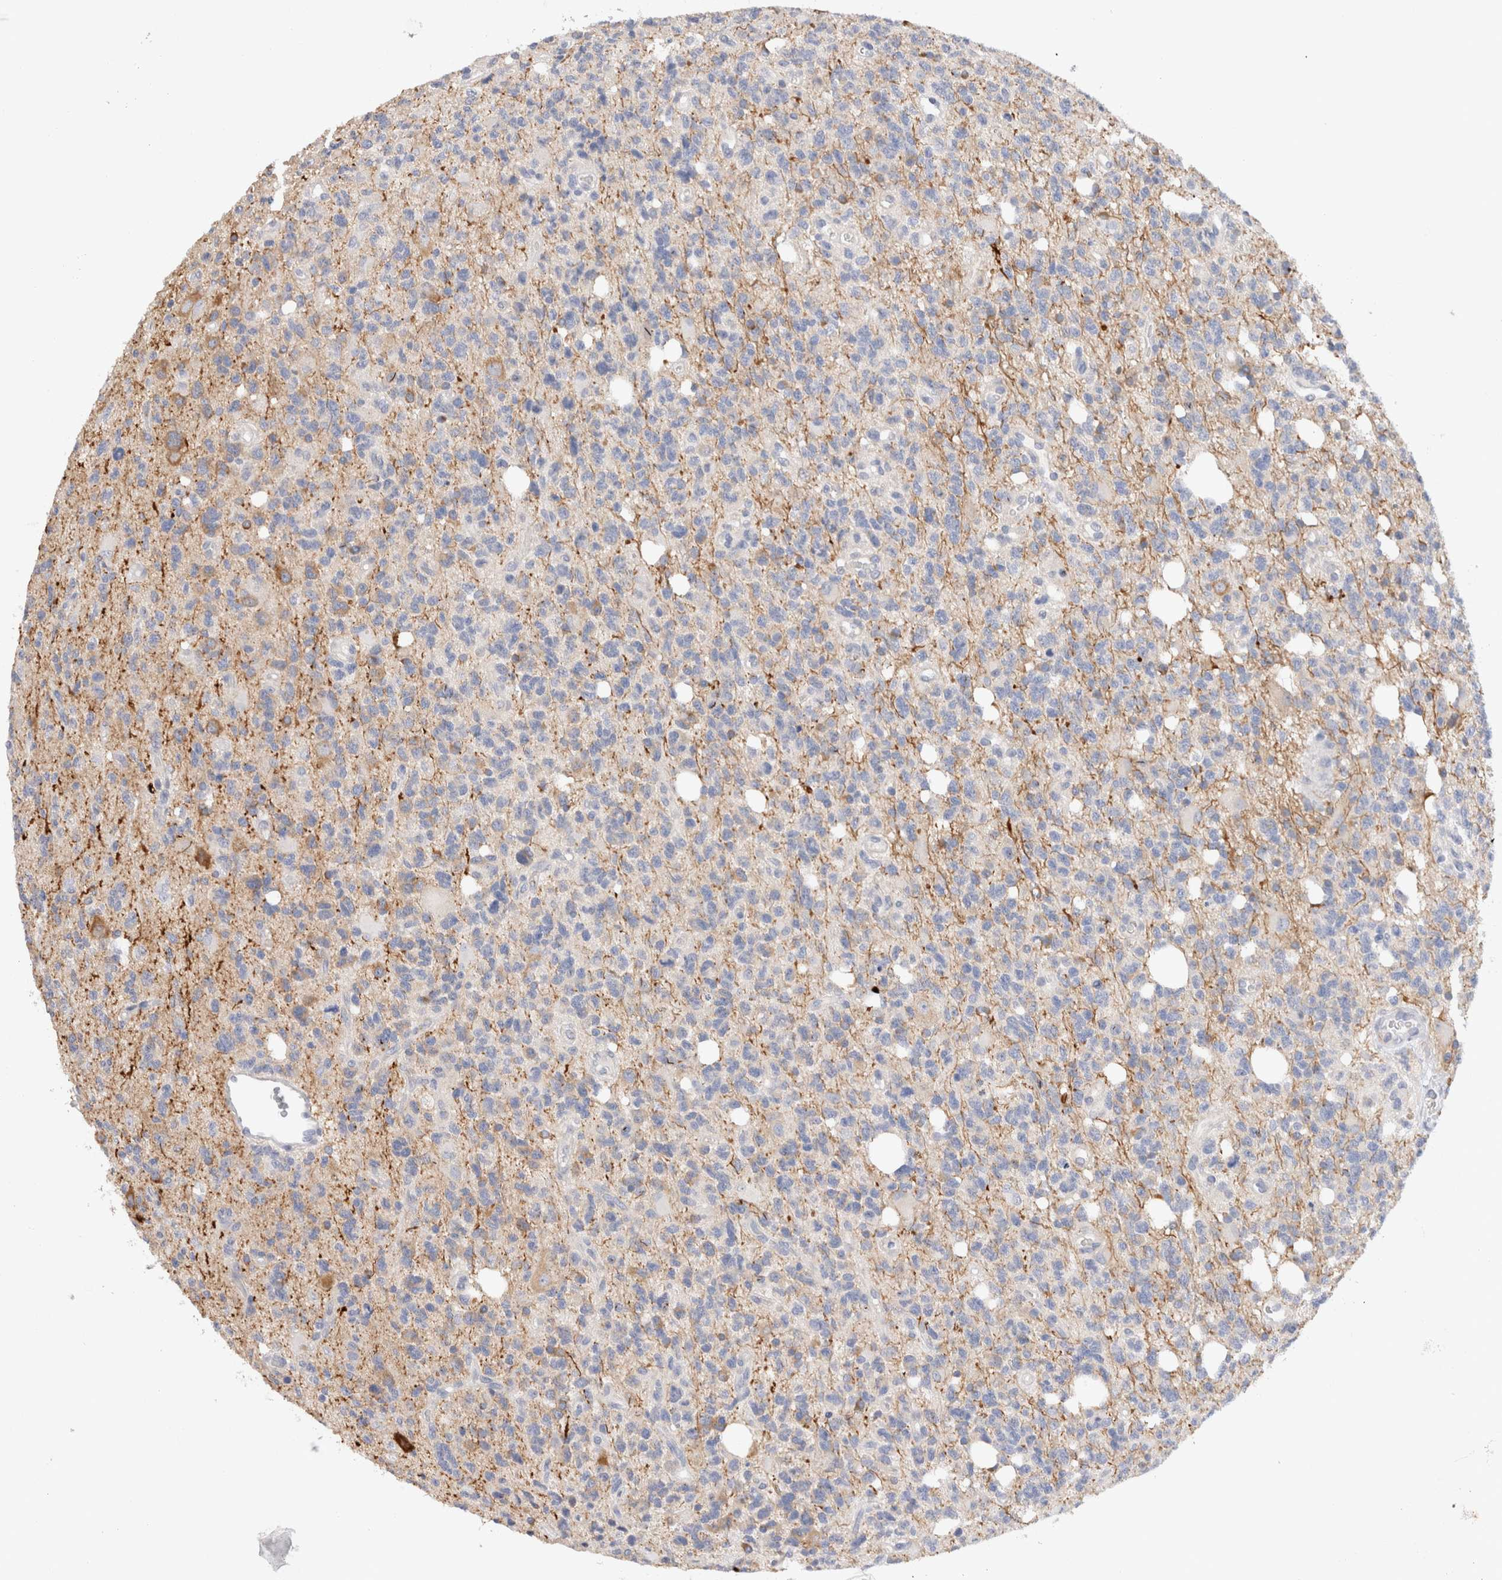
{"staining": {"intensity": "negative", "quantity": "none", "location": "none"}, "tissue": "glioma", "cell_type": "Tumor cells", "image_type": "cancer", "snomed": [{"axis": "morphology", "description": "Glioma, malignant, High grade"}, {"axis": "topography", "description": "Brain"}], "caption": "Tumor cells are negative for protein expression in human malignant glioma (high-grade).", "gene": "GADD45G", "patient": {"sex": "female", "age": 62}}